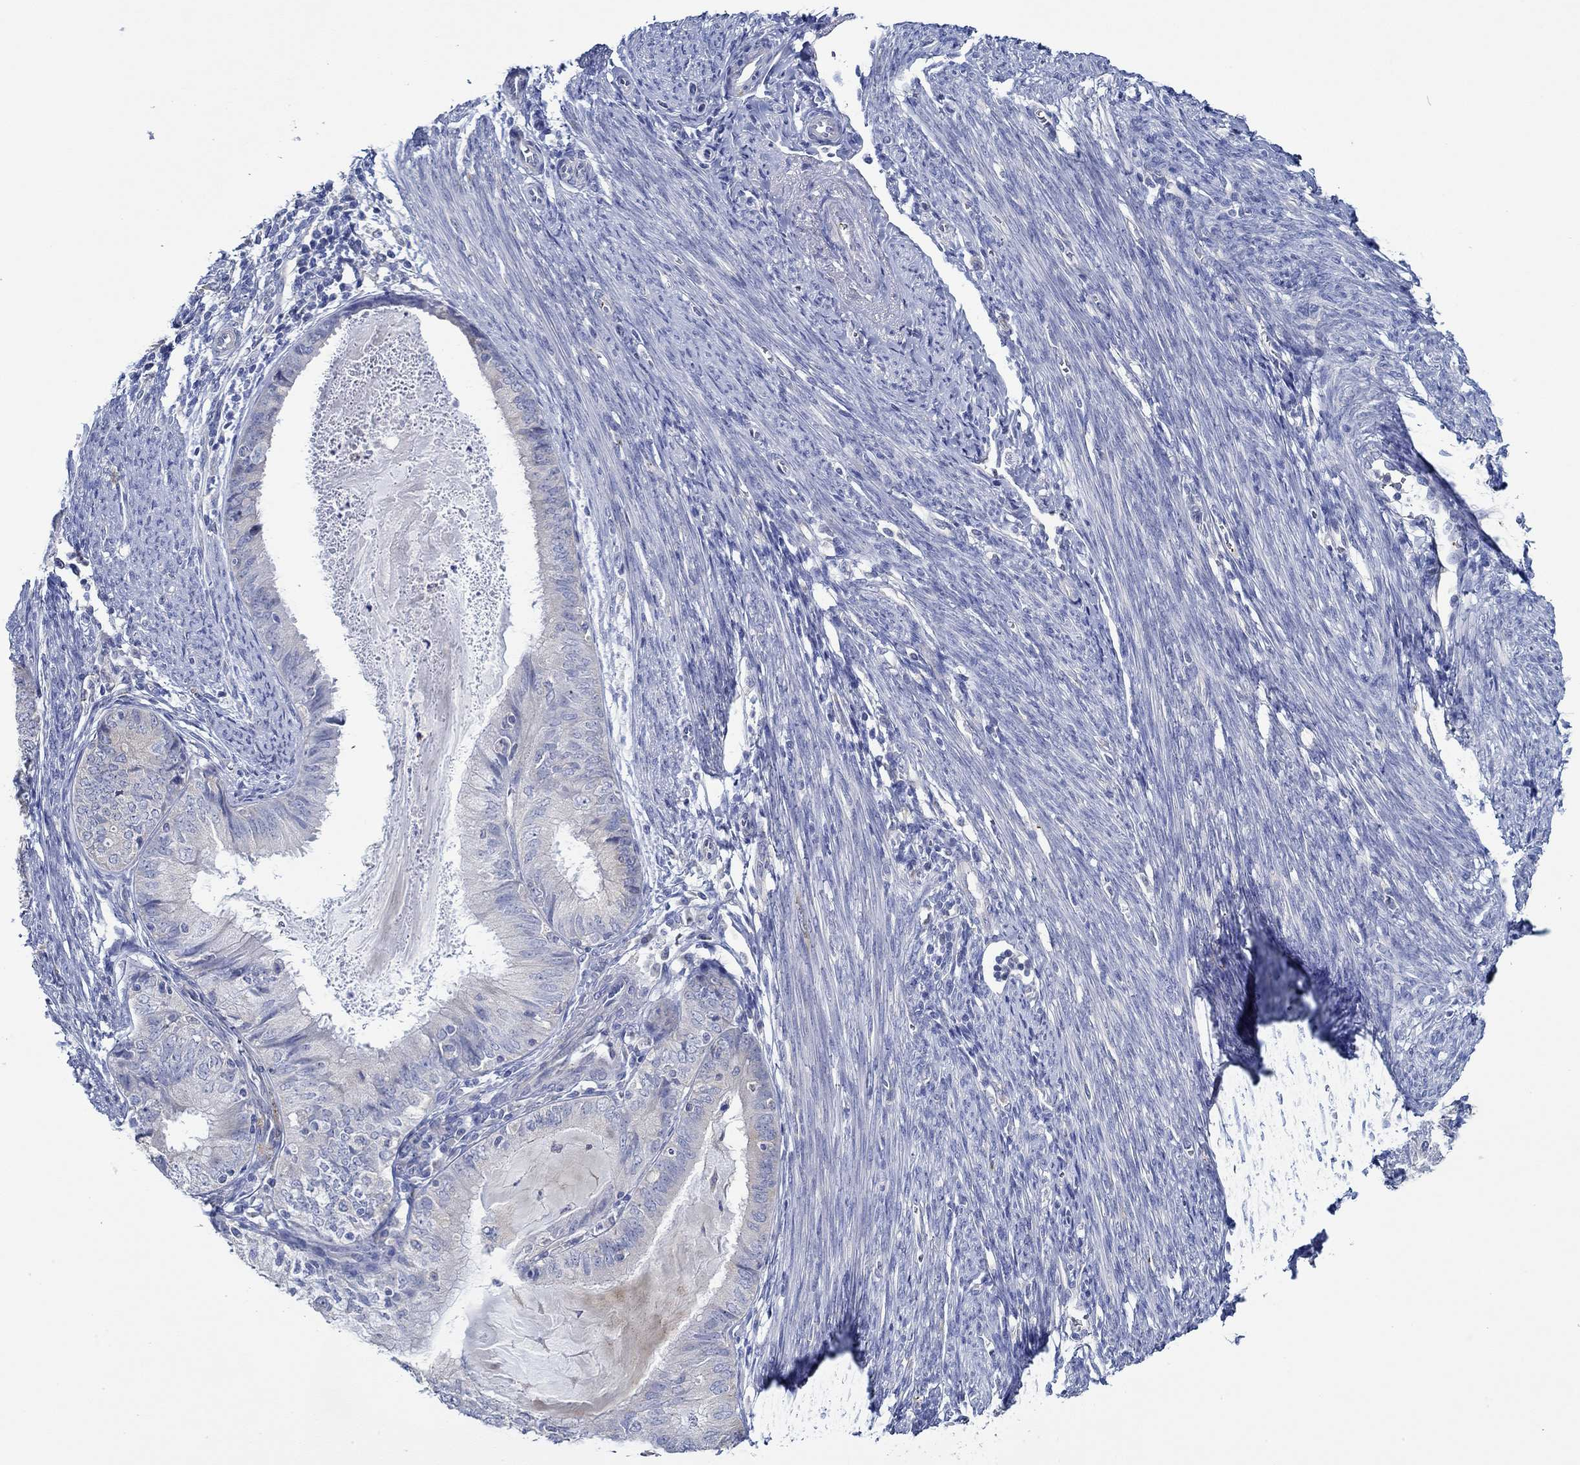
{"staining": {"intensity": "negative", "quantity": "none", "location": "none"}, "tissue": "endometrial cancer", "cell_type": "Tumor cells", "image_type": "cancer", "snomed": [{"axis": "morphology", "description": "Adenocarcinoma, NOS"}, {"axis": "topography", "description": "Endometrium"}], "caption": "Histopathology image shows no protein expression in tumor cells of adenocarcinoma (endometrial) tissue. (Stains: DAB (3,3'-diaminobenzidine) IHC with hematoxylin counter stain, Microscopy: brightfield microscopy at high magnification).", "gene": "SLC27A3", "patient": {"sex": "female", "age": 57}}